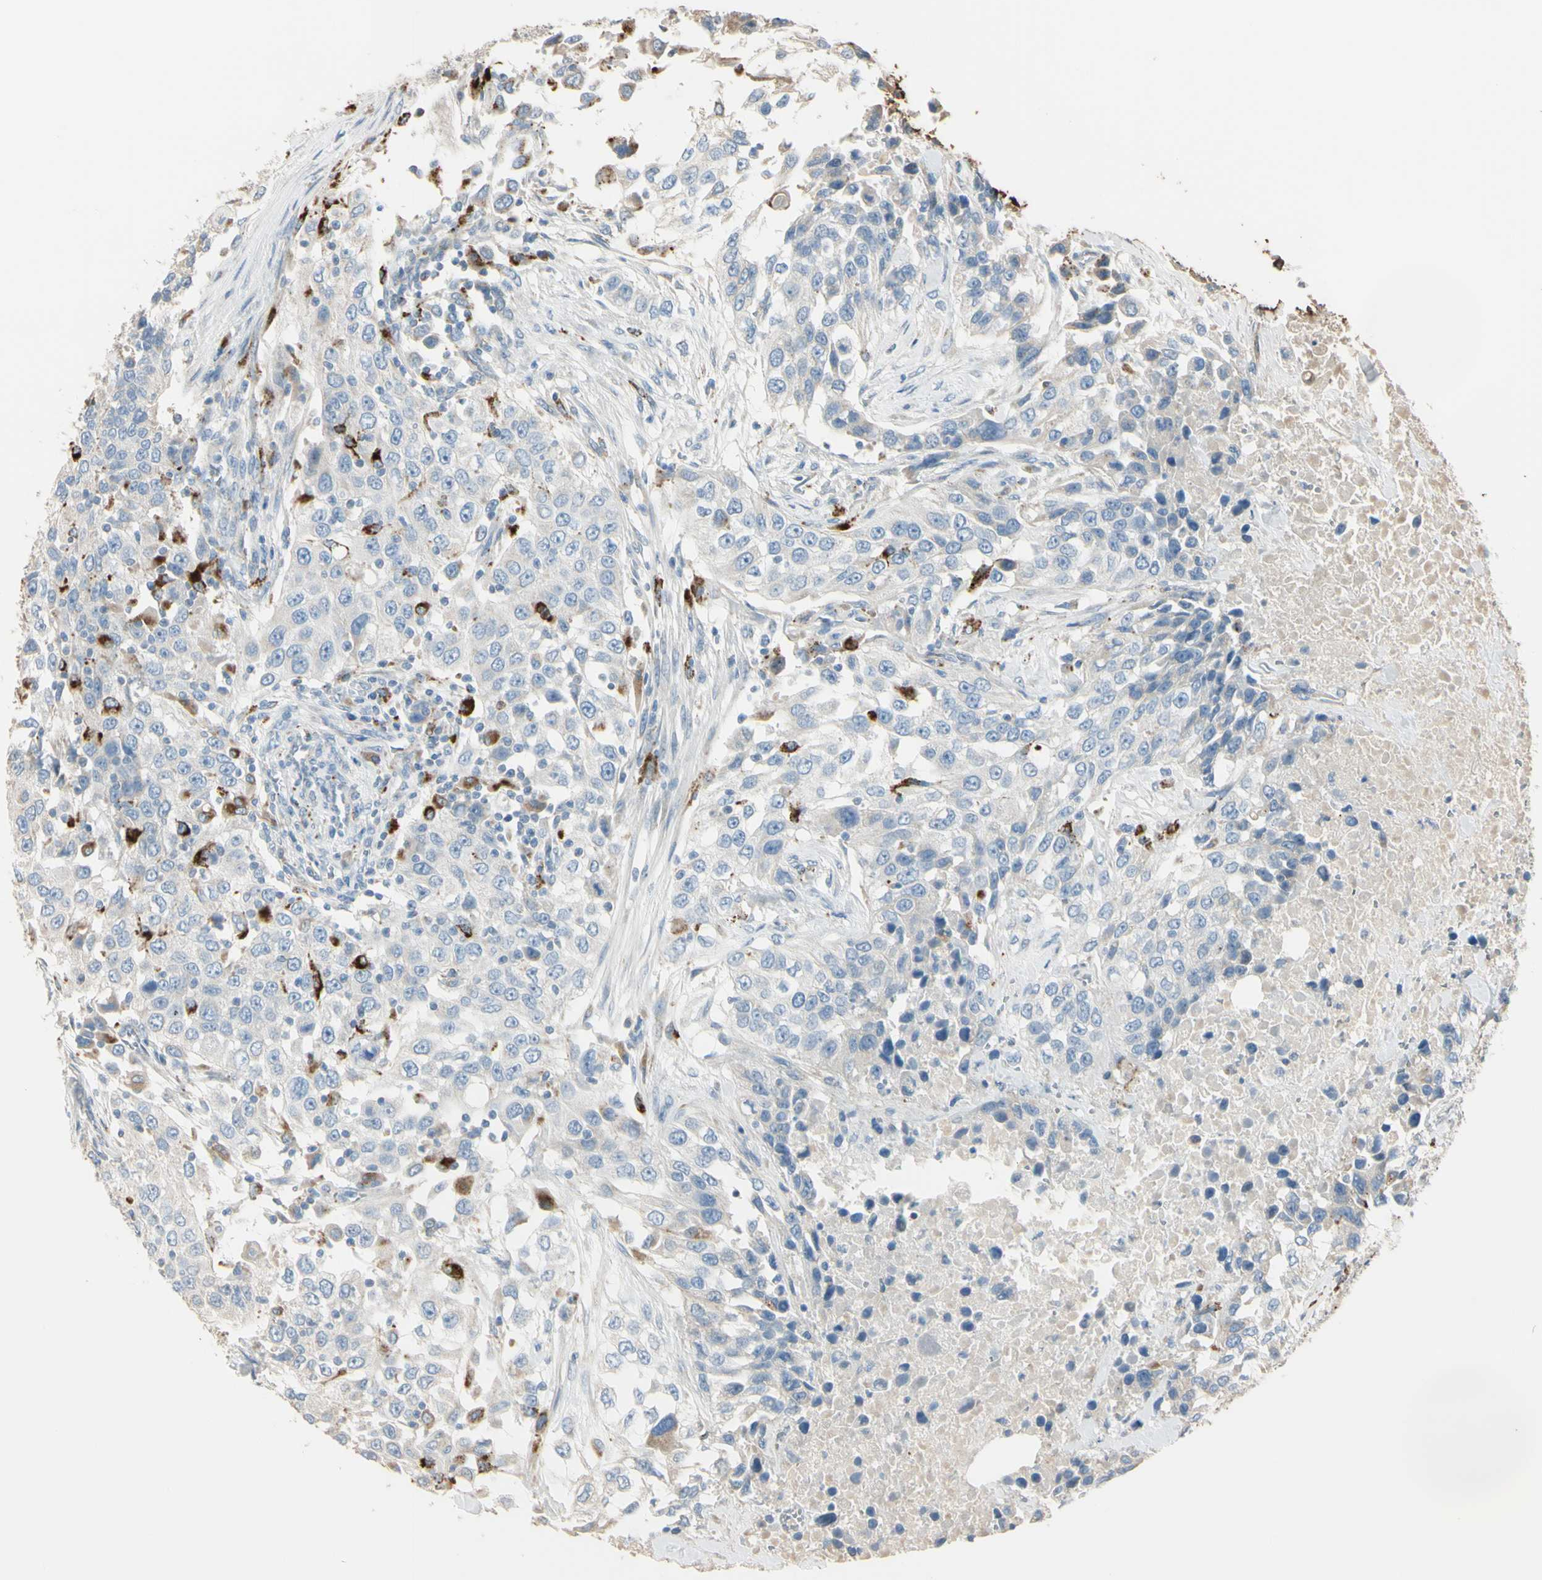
{"staining": {"intensity": "negative", "quantity": "none", "location": "none"}, "tissue": "urothelial cancer", "cell_type": "Tumor cells", "image_type": "cancer", "snomed": [{"axis": "morphology", "description": "Urothelial carcinoma, High grade"}, {"axis": "topography", "description": "Urinary bladder"}], "caption": "Immunohistochemical staining of human urothelial cancer shows no significant staining in tumor cells.", "gene": "ANGPTL1", "patient": {"sex": "female", "age": 80}}